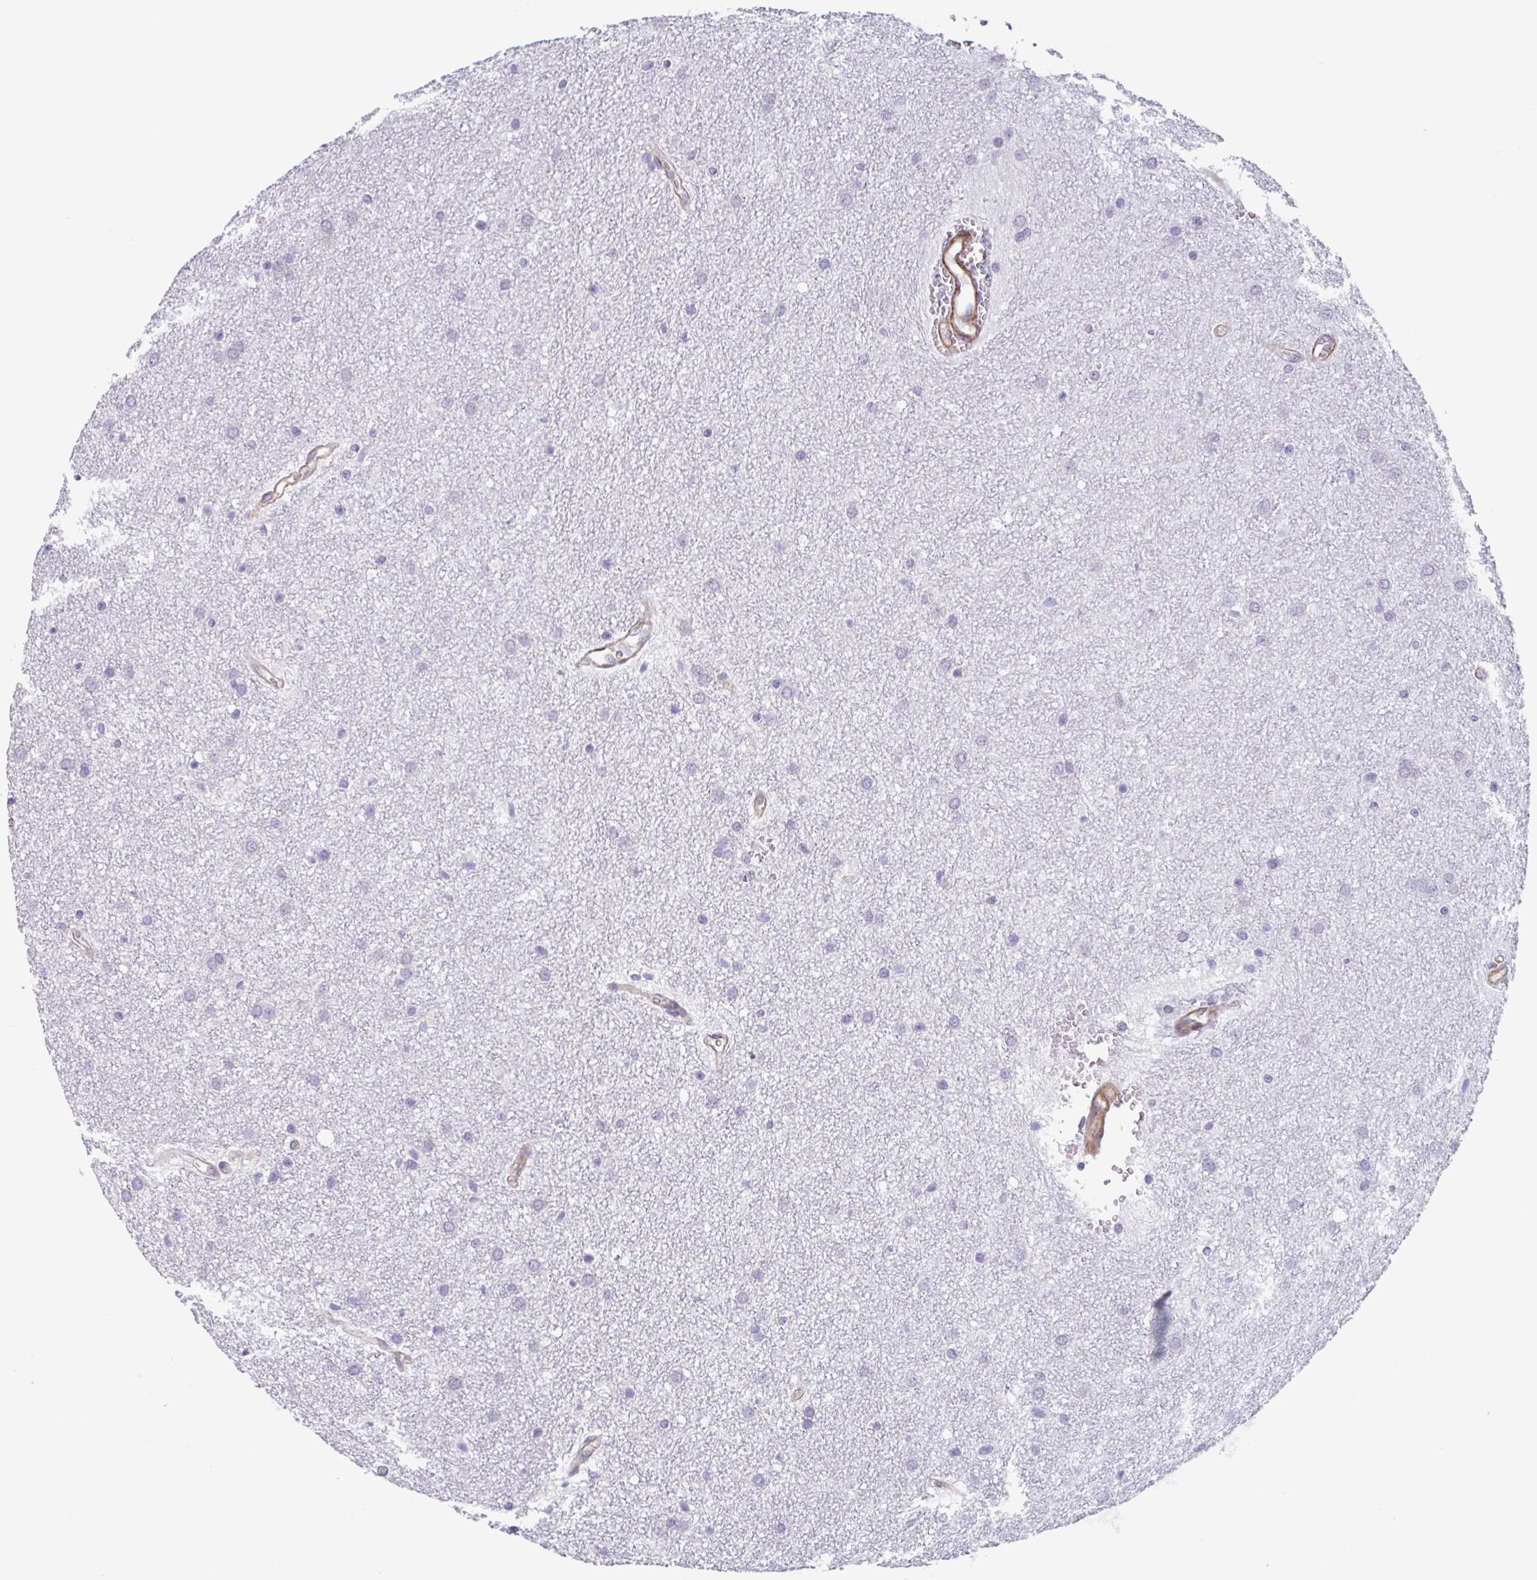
{"staining": {"intensity": "negative", "quantity": "none", "location": "none"}, "tissue": "glioma", "cell_type": "Tumor cells", "image_type": "cancer", "snomed": [{"axis": "morphology", "description": "Glioma, malignant, Low grade"}, {"axis": "topography", "description": "Cerebellum"}], "caption": "This is an immunohistochemistry micrograph of human malignant glioma (low-grade). There is no expression in tumor cells.", "gene": "SHISA7", "patient": {"sex": "female", "age": 5}}